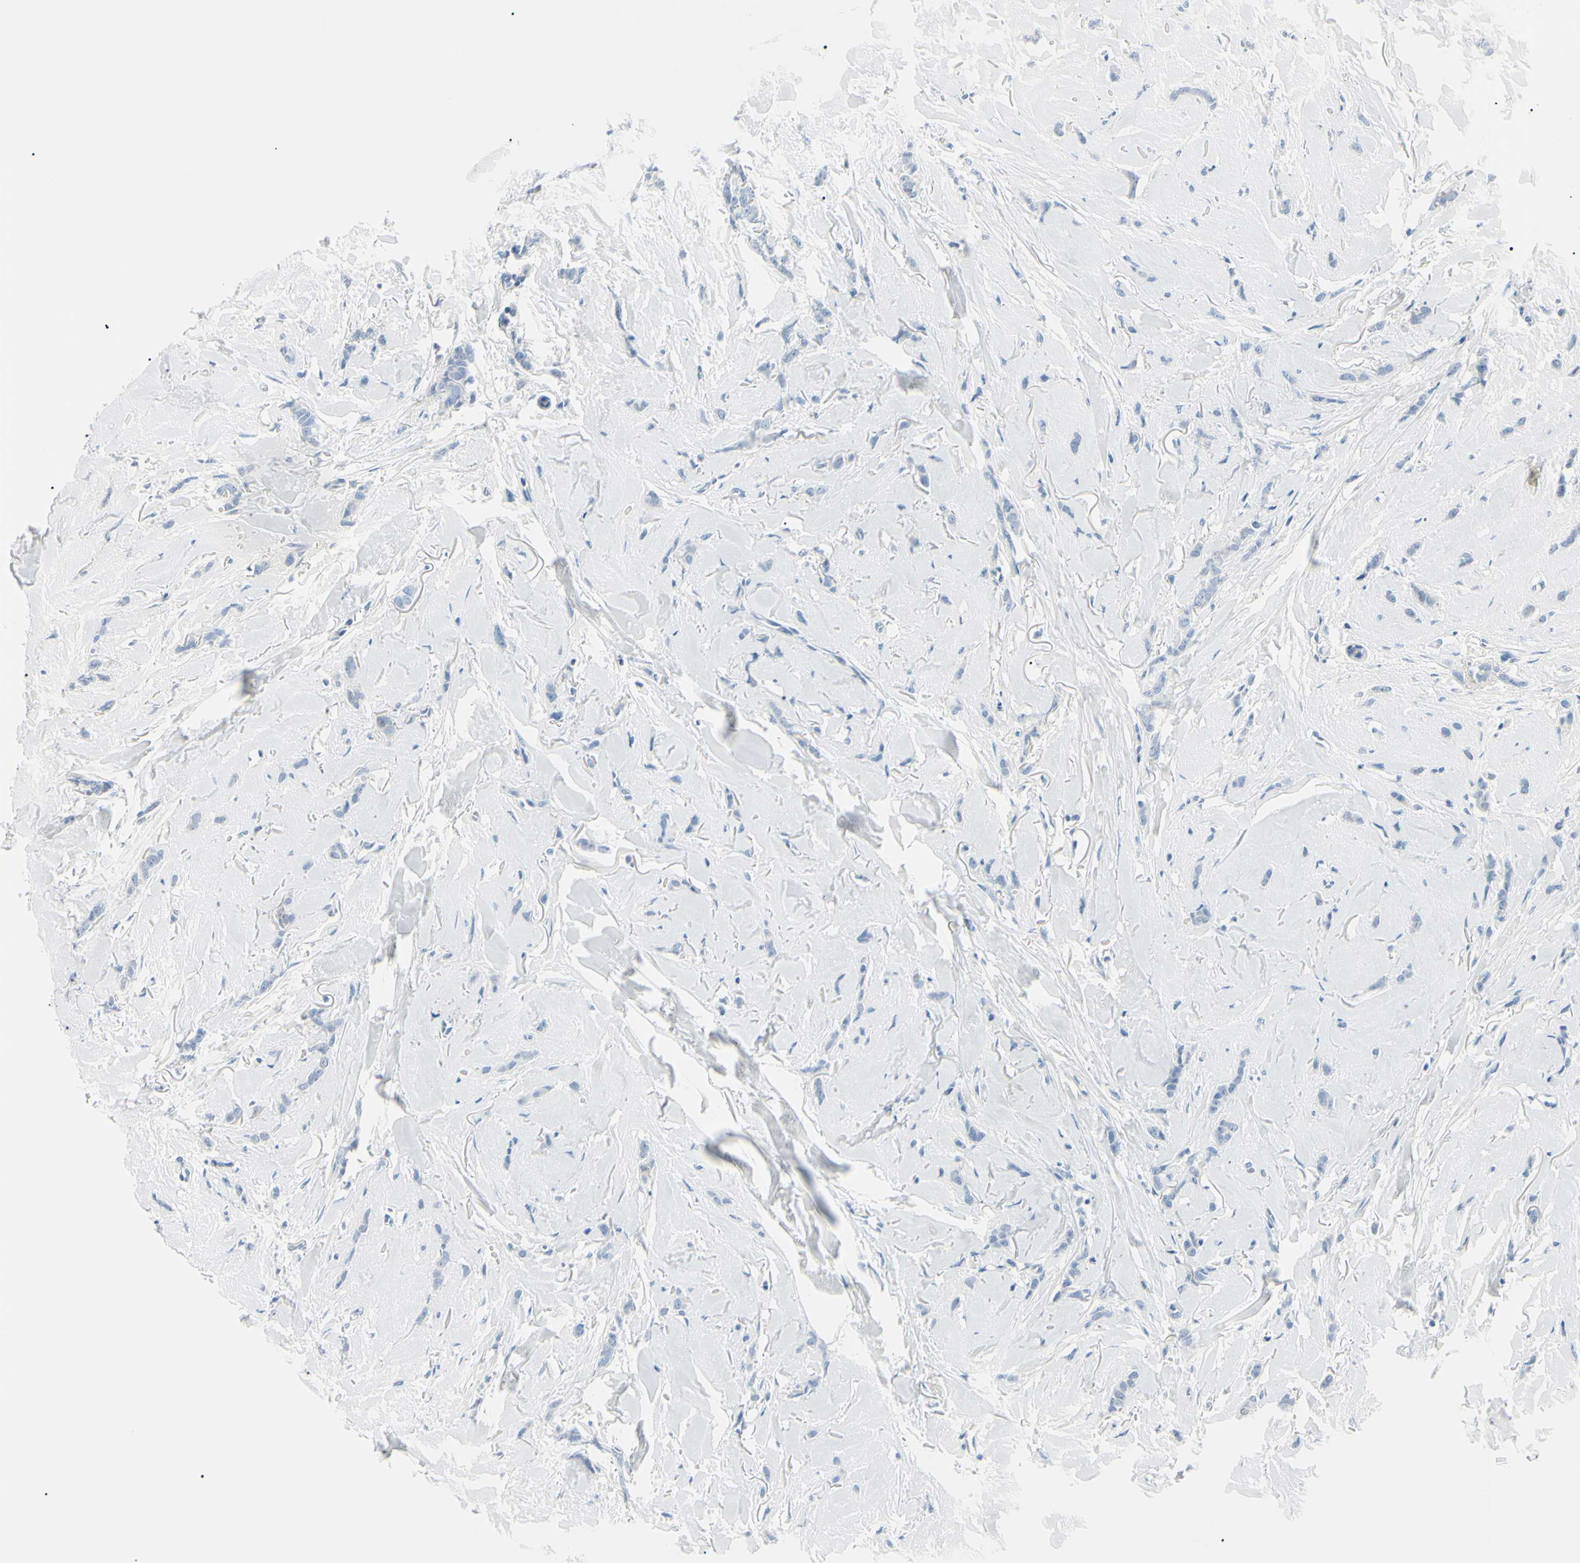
{"staining": {"intensity": "negative", "quantity": "none", "location": "none"}, "tissue": "breast cancer", "cell_type": "Tumor cells", "image_type": "cancer", "snomed": [{"axis": "morphology", "description": "Lobular carcinoma"}, {"axis": "topography", "description": "Skin"}, {"axis": "topography", "description": "Breast"}], "caption": "High magnification brightfield microscopy of breast cancer (lobular carcinoma) stained with DAB (3,3'-diaminobenzidine) (brown) and counterstained with hematoxylin (blue): tumor cells show no significant expression.", "gene": "CA2", "patient": {"sex": "female", "age": 46}}